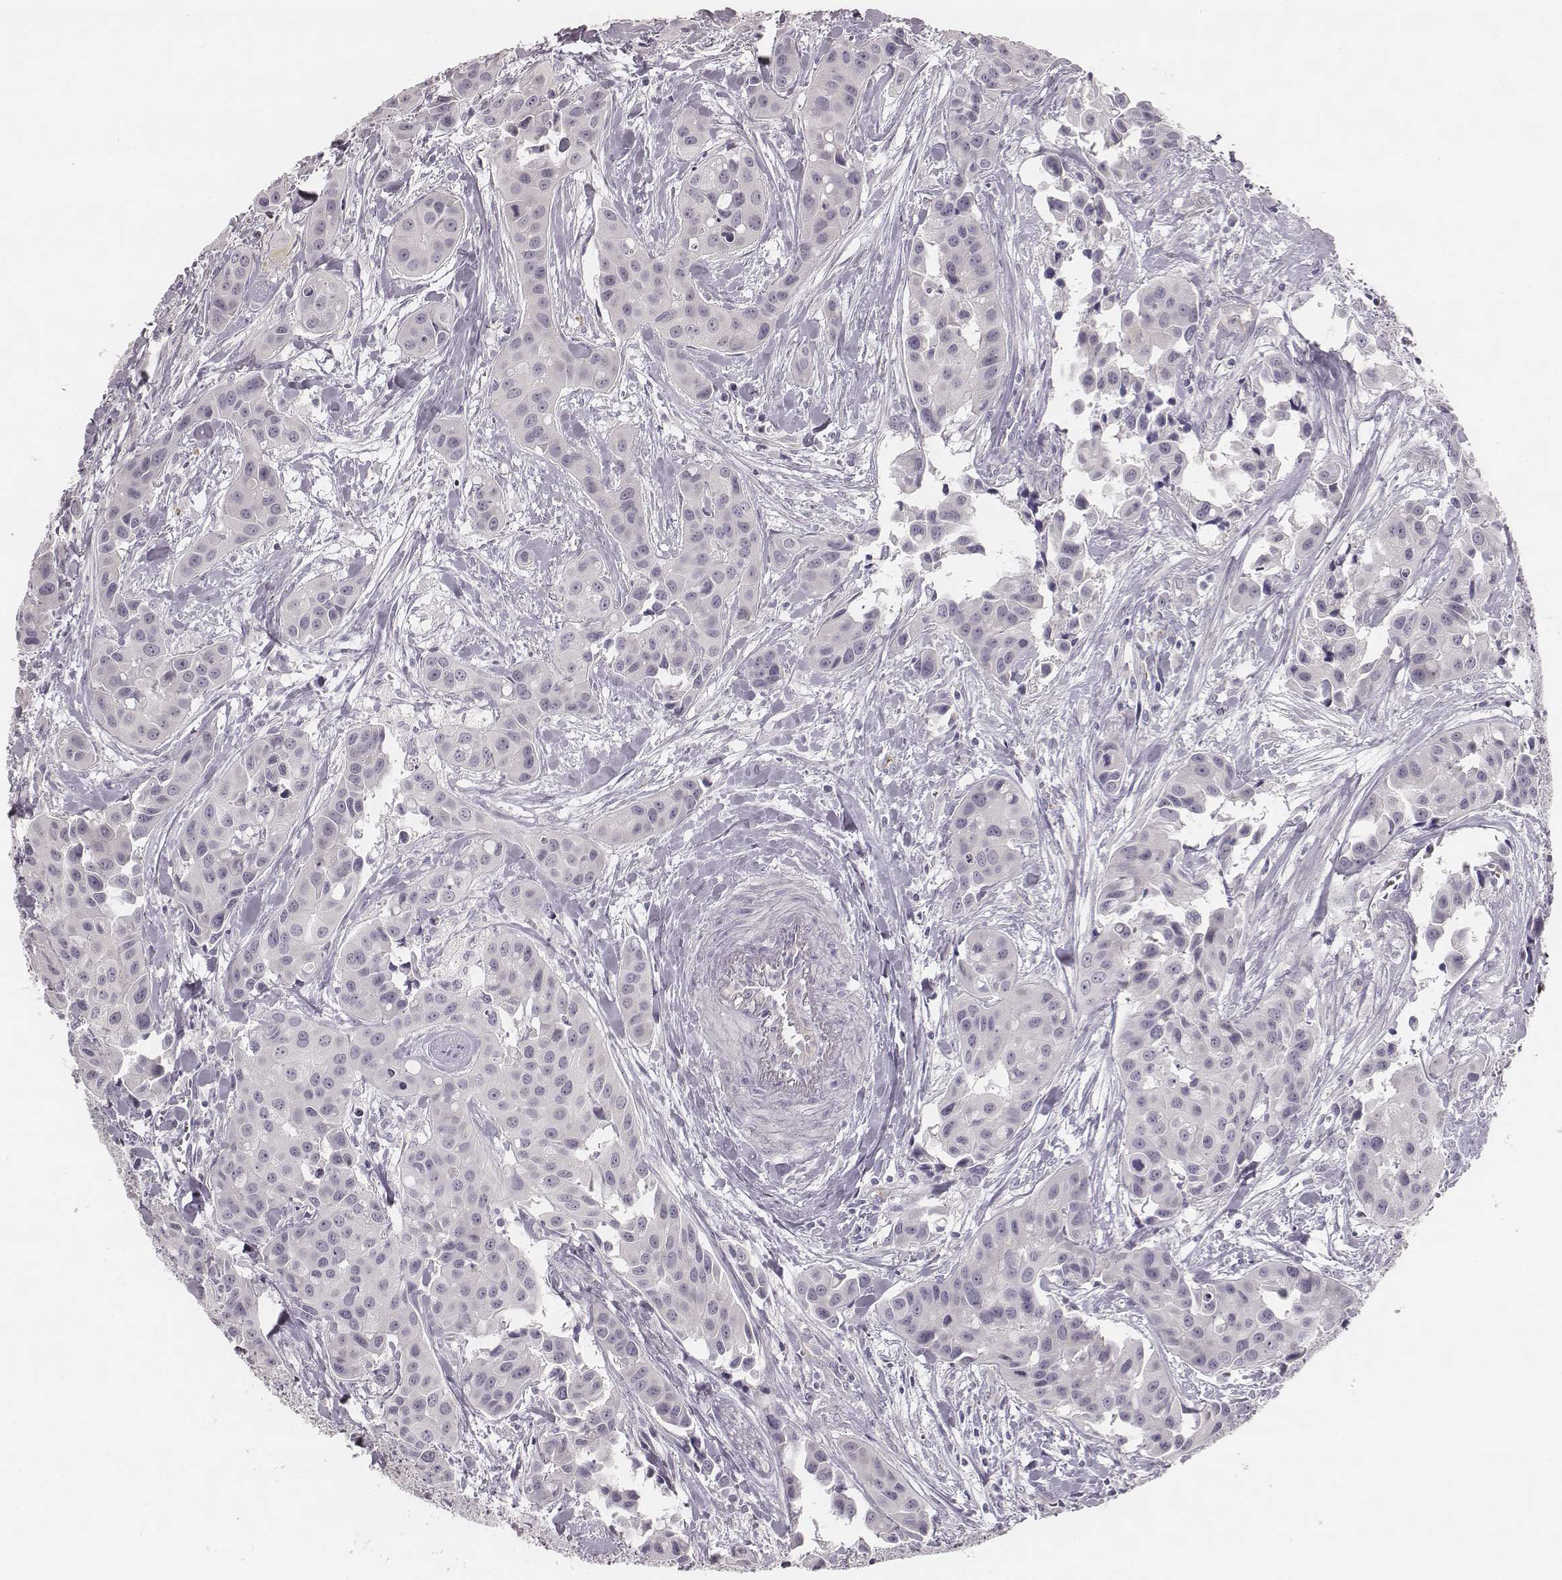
{"staining": {"intensity": "negative", "quantity": "none", "location": "none"}, "tissue": "head and neck cancer", "cell_type": "Tumor cells", "image_type": "cancer", "snomed": [{"axis": "morphology", "description": "Adenocarcinoma, NOS"}, {"axis": "topography", "description": "Head-Neck"}], "caption": "Tumor cells show no significant protein positivity in head and neck adenocarcinoma.", "gene": "KCNJ12", "patient": {"sex": "male", "age": 76}}